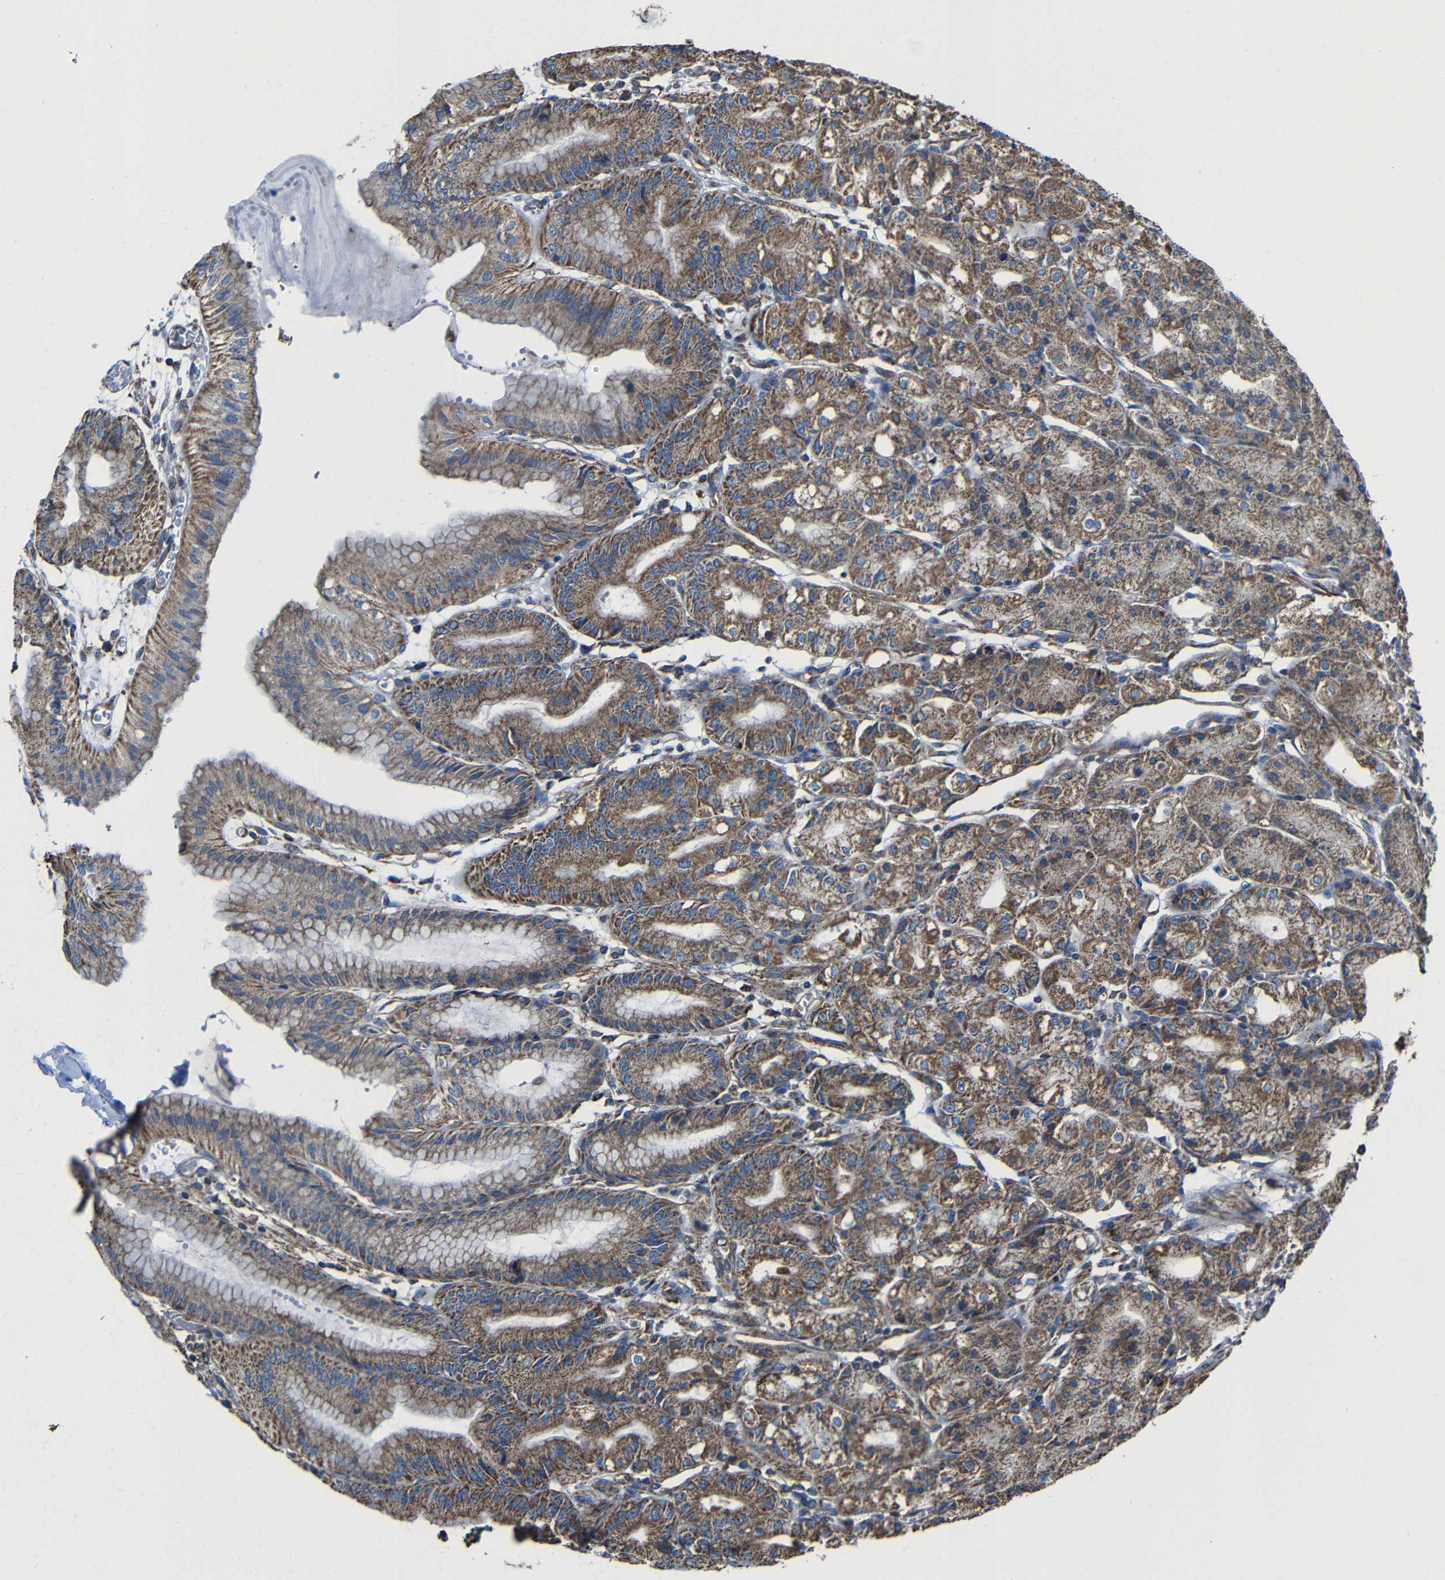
{"staining": {"intensity": "moderate", "quantity": ">75%", "location": "cytoplasmic/membranous"}, "tissue": "stomach", "cell_type": "Glandular cells", "image_type": "normal", "snomed": [{"axis": "morphology", "description": "Normal tissue, NOS"}, {"axis": "topography", "description": "Stomach, lower"}], "caption": "Glandular cells demonstrate medium levels of moderate cytoplasmic/membranous staining in approximately >75% of cells in normal stomach.", "gene": "INTS6L", "patient": {"sex": "male", "age": 71}}